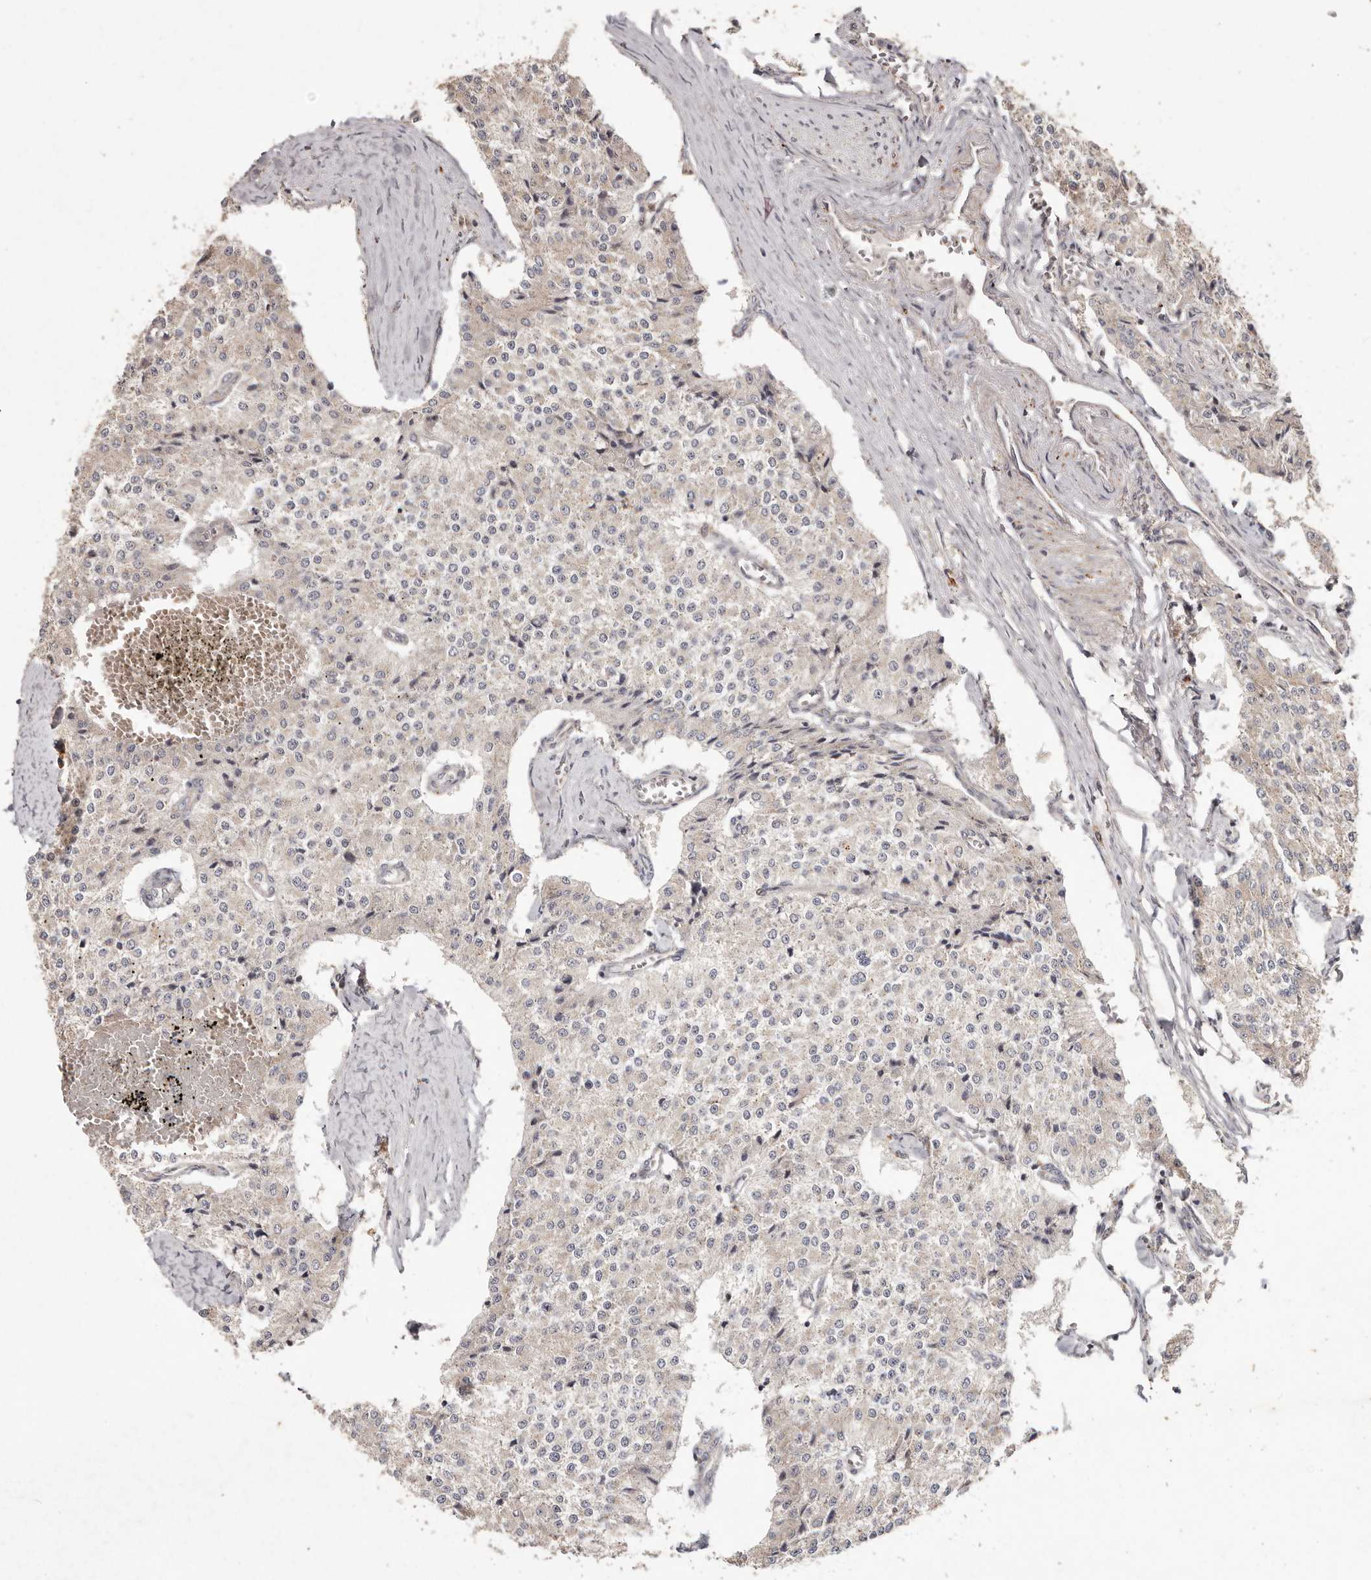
{"staining": {"intensity": "negative", "quantity": "none", "location": "none"}, "tissue": "carcinoid", "cell_type": "Tumor cells", "image_type": "cancer", "snomed": [{"axis": "morphology", "description": "Carcinoid, malignant, NOS"}, {"axis": "topography", "description": "Colon"}], "caption": "An immunohistochemistry histopathology image of carcinoid is shown. There is no staining in tumor cells of carcinoid. Brightfield microscopy of immunohistochemistry (IHC) stained with DAB (brown) and hematoxylin (blue), captured at high magnification.", "gene": "PLOD2", "patient": {"sex": "female", "age": 52}}